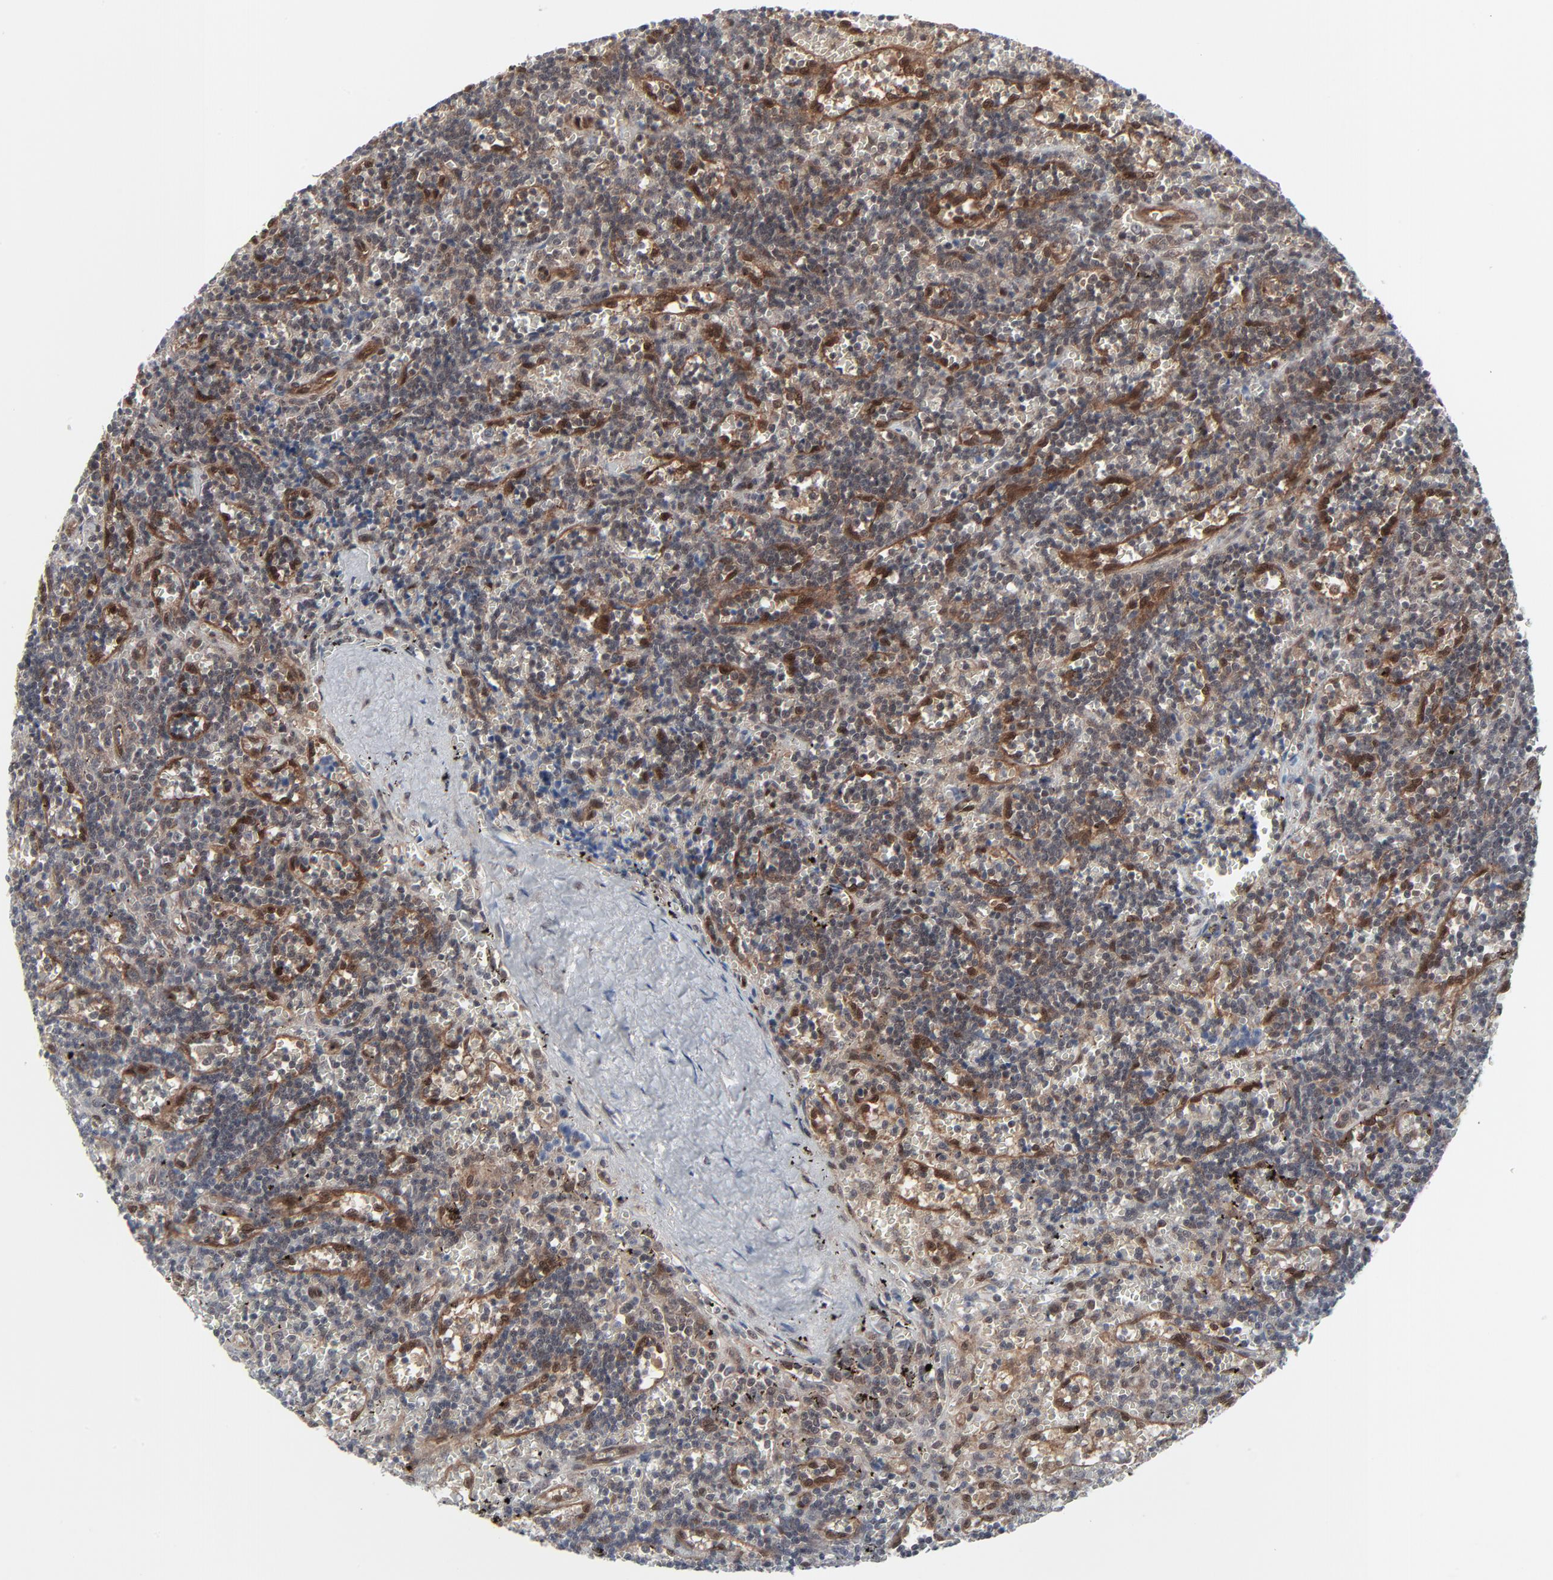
{"staining": {"intensity": "moderate", "quantity": "25%-75%", "location": "cytoplasmic/membranous,nuclear"}, "tissue": "lymphoma", "cell_type": "Tumor cells", "image_type": "cancer", "snomed": [{"axis": "morphology", "description": "Malignant lymphoma, non-Hodgkin's type, Low grade"}, {"axis": "topography", "description": "Spleen"}], "caption": "Approximately 25%-75% of tumor cells in lymphoma exhibit moderate cytoplasmic/membranous and nuclear protein expression as visualized by brown immunohistochemical staining.", "gene": "AKT1", "patient": {"sex": "male", "age": 60}}